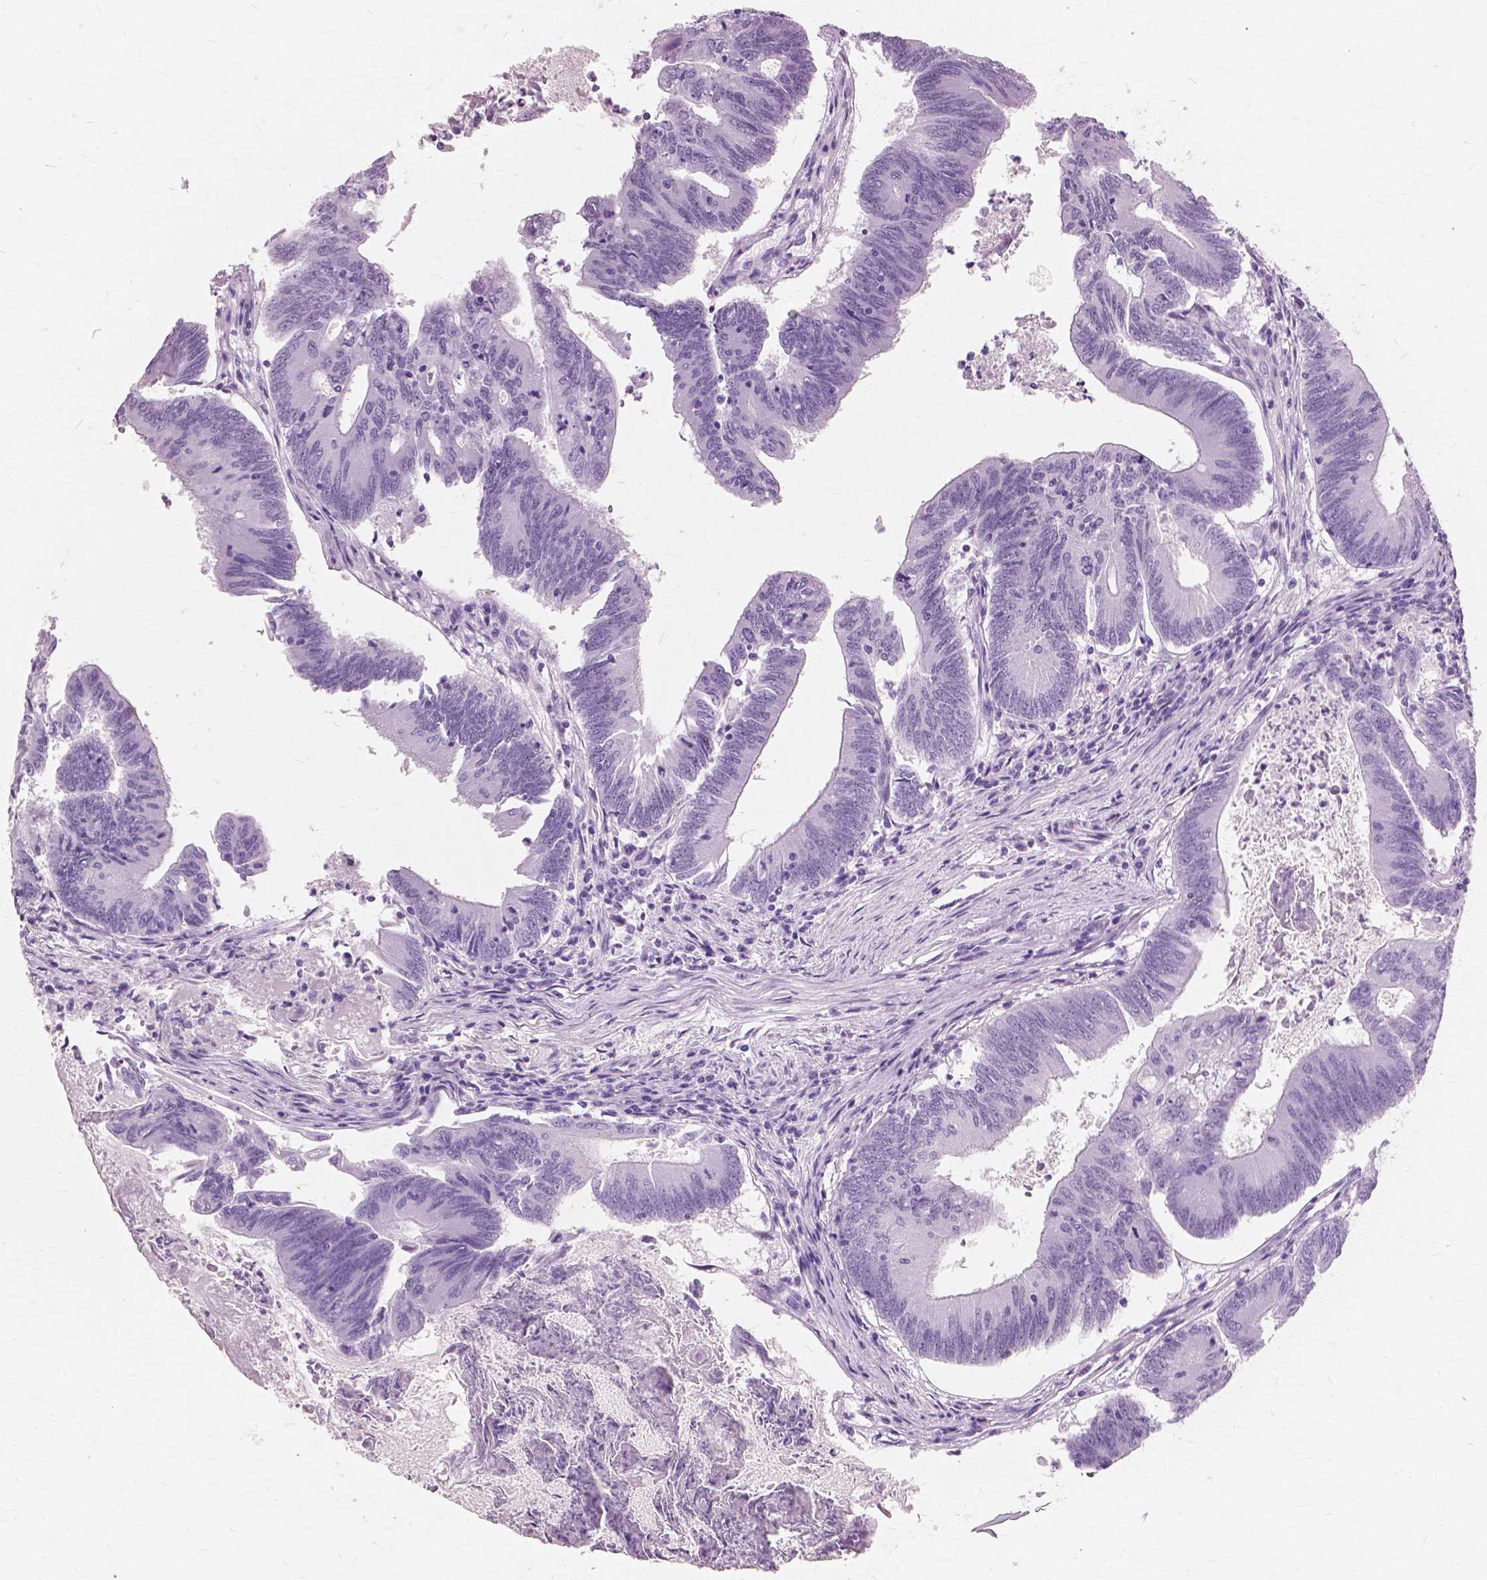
{"staining": {"intensity": "negative", "quantity": "none", "location": "none"}, "tissue": "colorectal cancer", "cell_type": "Tumor cells", "image_type": "cancer", "snomed": [{"axis": "morphology", "description": "Adenocarcinoma, NOS"}, {"axis": "topography", "description": "Colon"}], "caption": "High power microscopy micrograph of an IHC photomicrograph of colorectal cancer (adenocarcinoma), revealing no significant staining in tumor cells.", "gene": "SFTPD", "patient": {"sex": "female", "age": 70}}